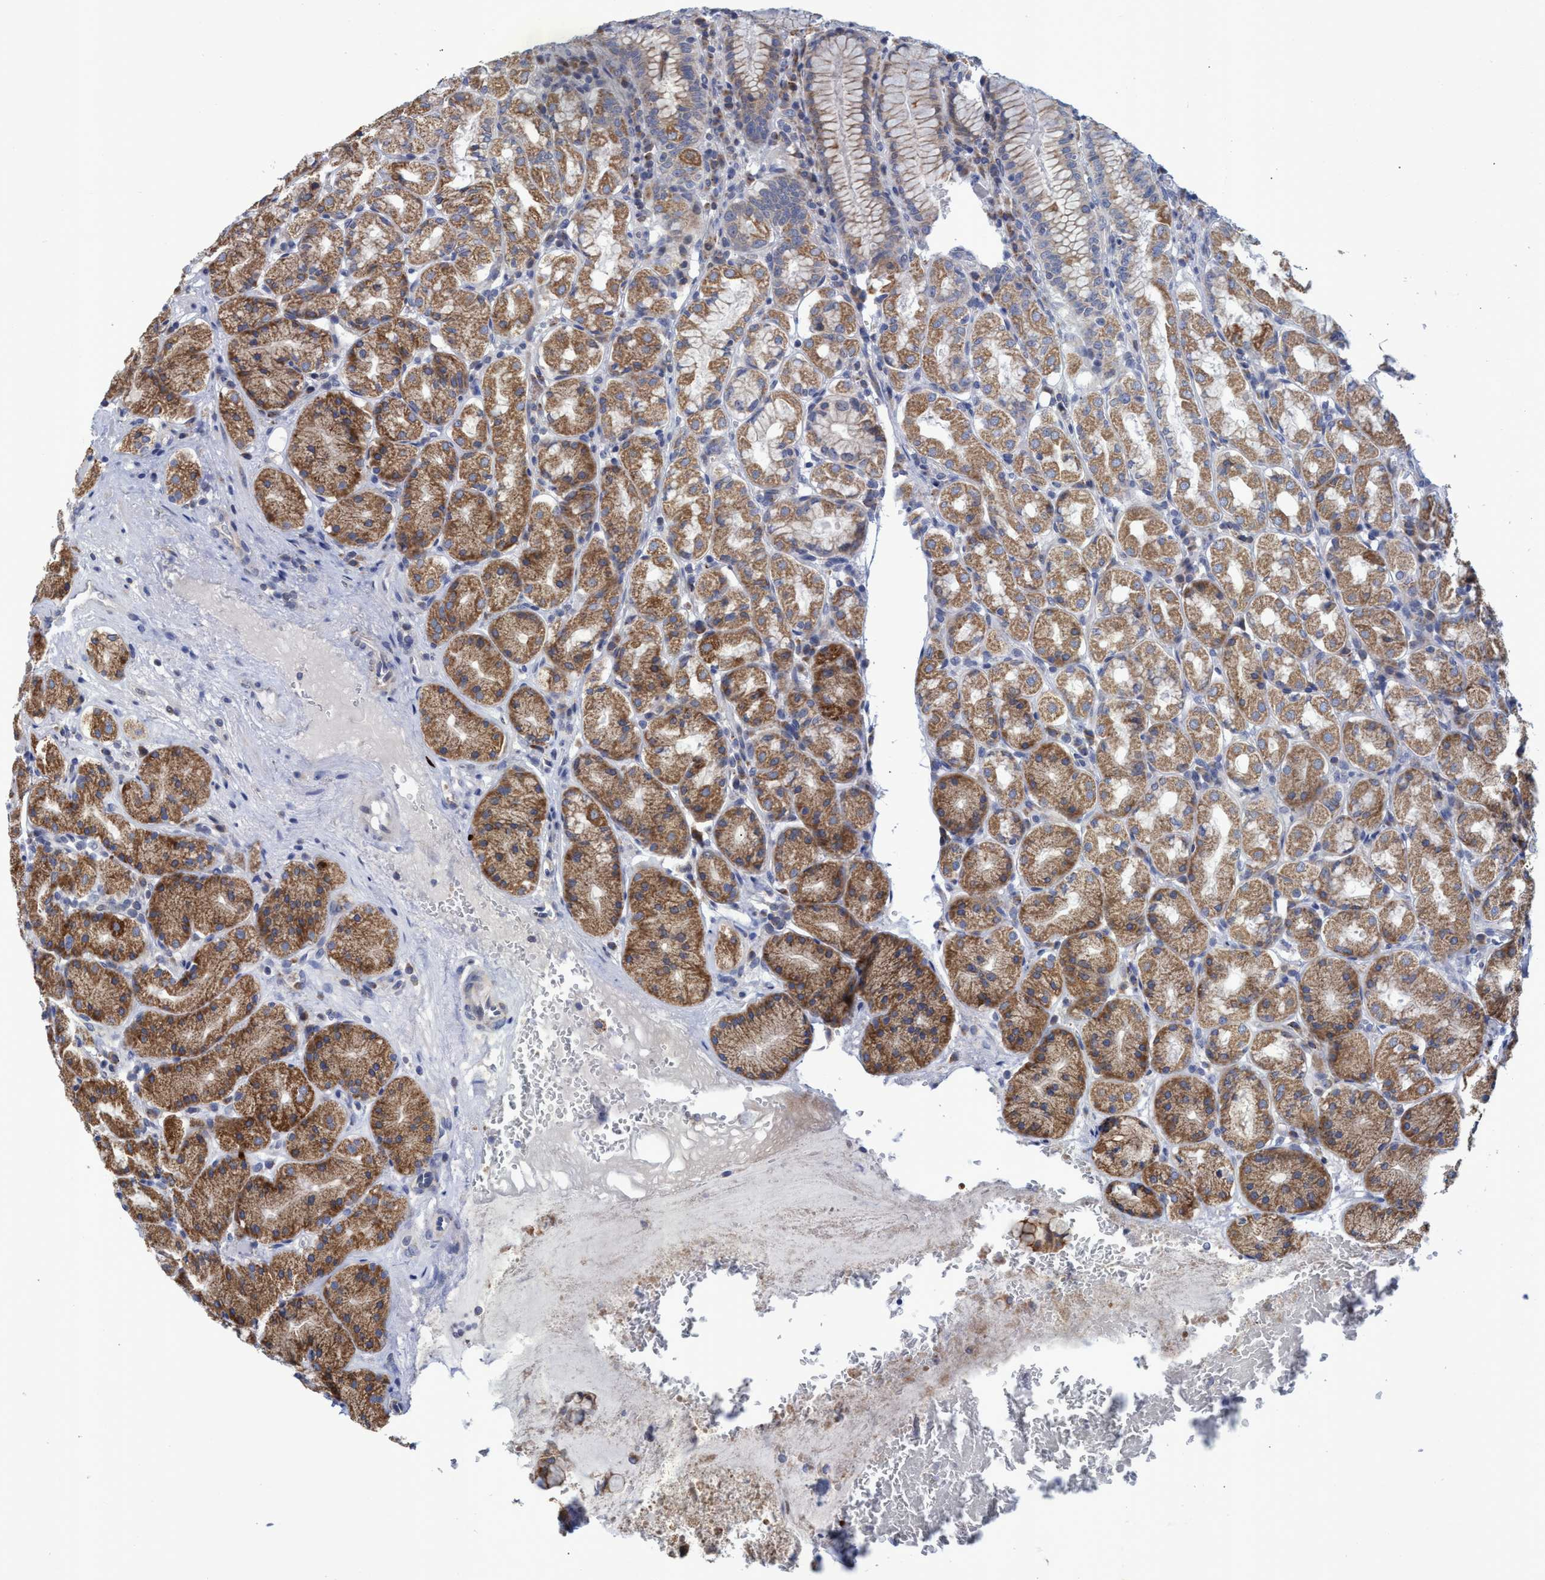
{"staining": {"intensity": "moderate", "quantity": "25%-75%", "location": "cytoplasmic/membranous"}, "tissue": "stomach", "cell_type": "Glandular cells", "image_type": "normal", "snomed": [{"axis": "morphology", "description": "Normal tissue, NOS"}, {"axis": "topography", "description": "Stomach"}, {"axis": "topography", "description": "Stomach, lower"}], "caption": "High-power microscopy captured an IHC histopathology image of unremarkable stomach, revealing moderate cytoplasmic/membranous expression in about 25%-75% of glandular cells. (brown staining indicates protein expression, while blue staining denotes nuclei).", "gene": "NAT16", "patient": {"sex": "female", "age": 56}}